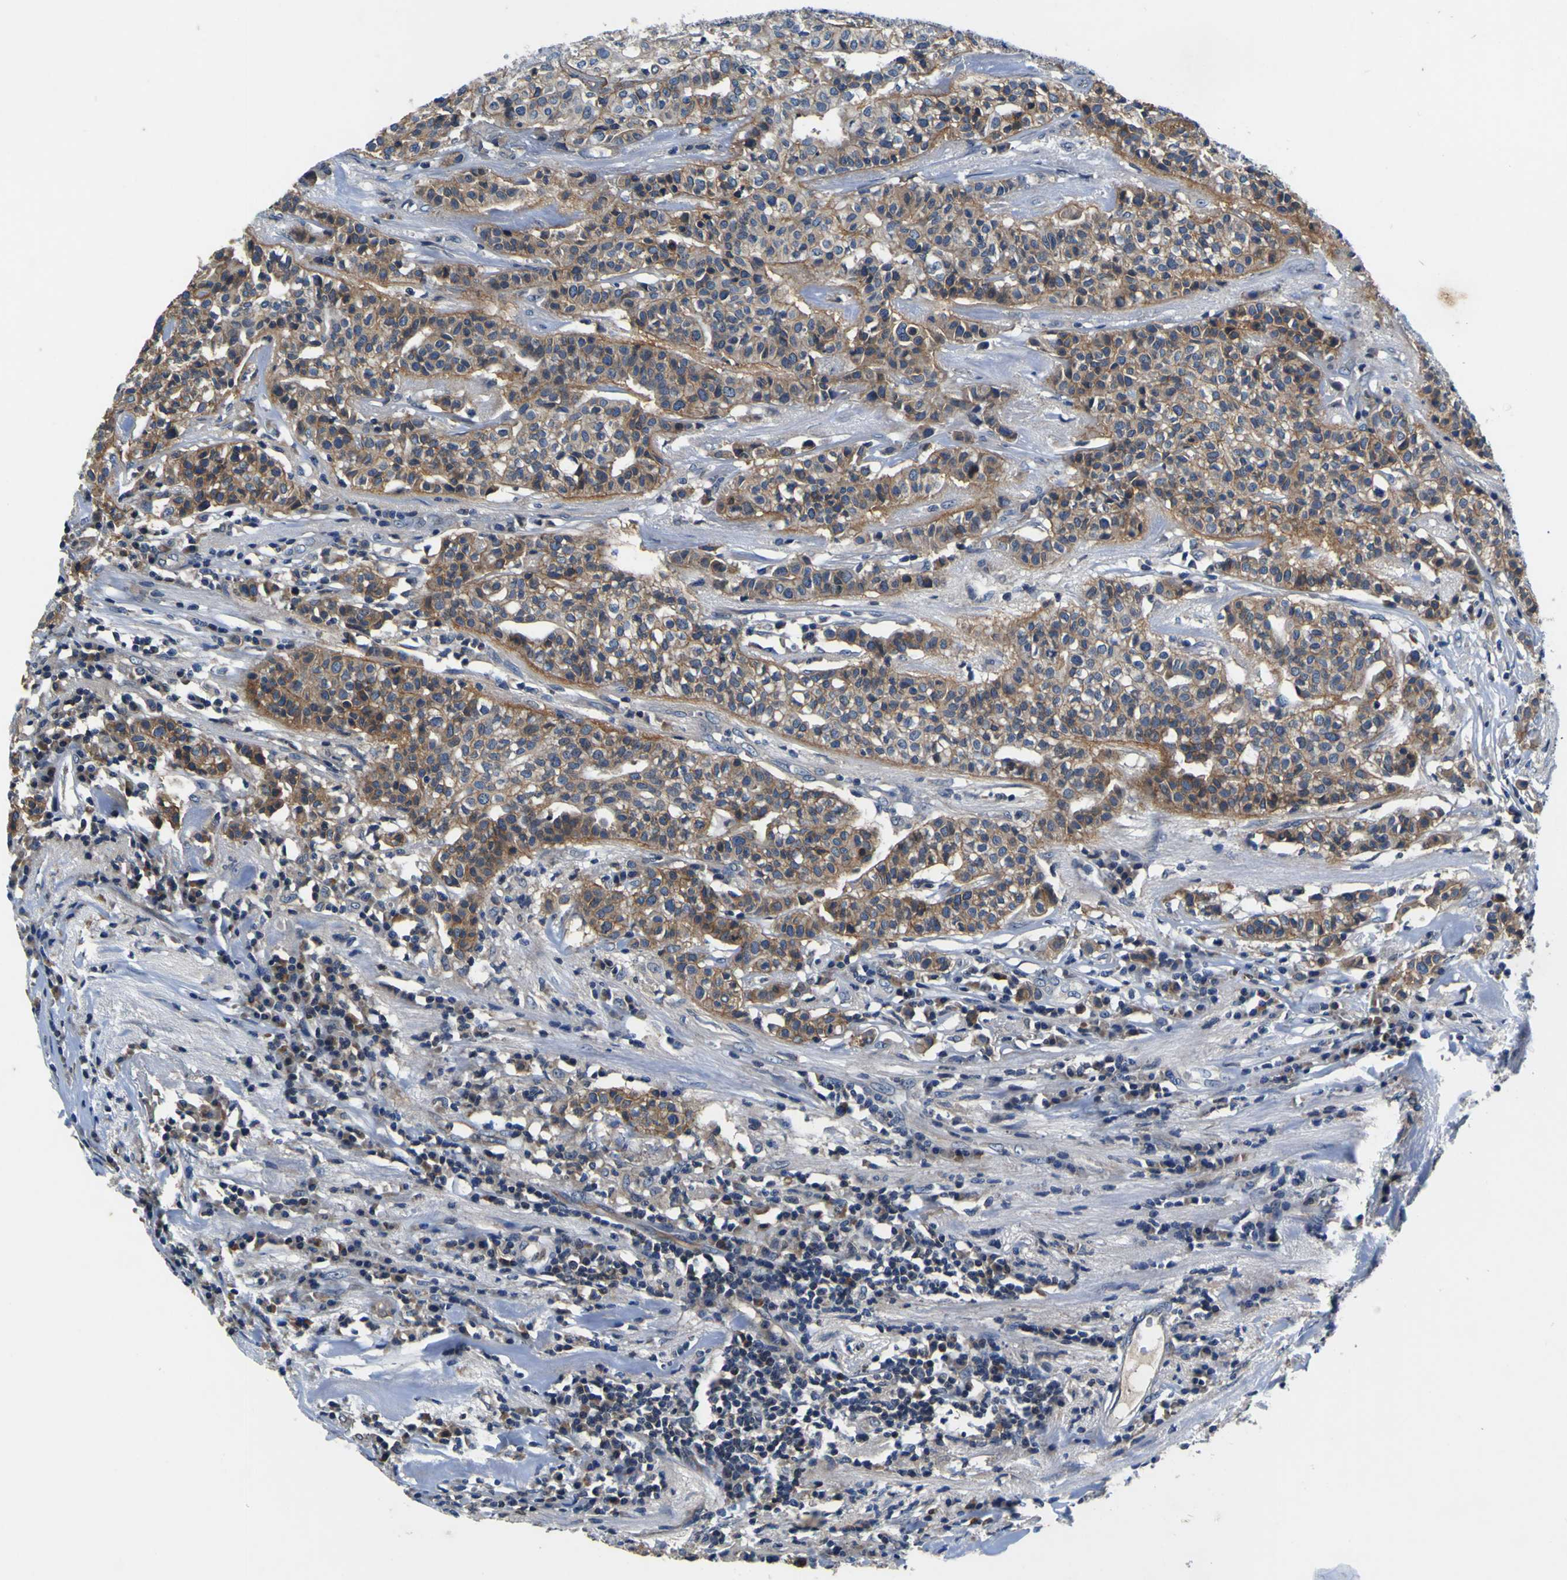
{"staining": {"intensity": "moderate", "quantity": ">75%", "location": "cytoplasmic/membranous"}, "tissue": "head and neck cancer", "cell_type": "Tumor cells", "image_type": "cancer", "snomed": [{"axis": "morphology", "description": "Adenocarcinoma, NOS"}, {"axis": "topography", "description": "Salivary gland"}, {"axis": "topography", "description": "Head-Neck"}], "caption": "This image shows immunohistochemistry staining of human head and neck cancer (adenocarcinoma), with medium moderate cytoplasmic/membranous staining in about >75% of tumor cells.", "gene": "EPHB4", "patient": {"sex": "female", "age": 65}}